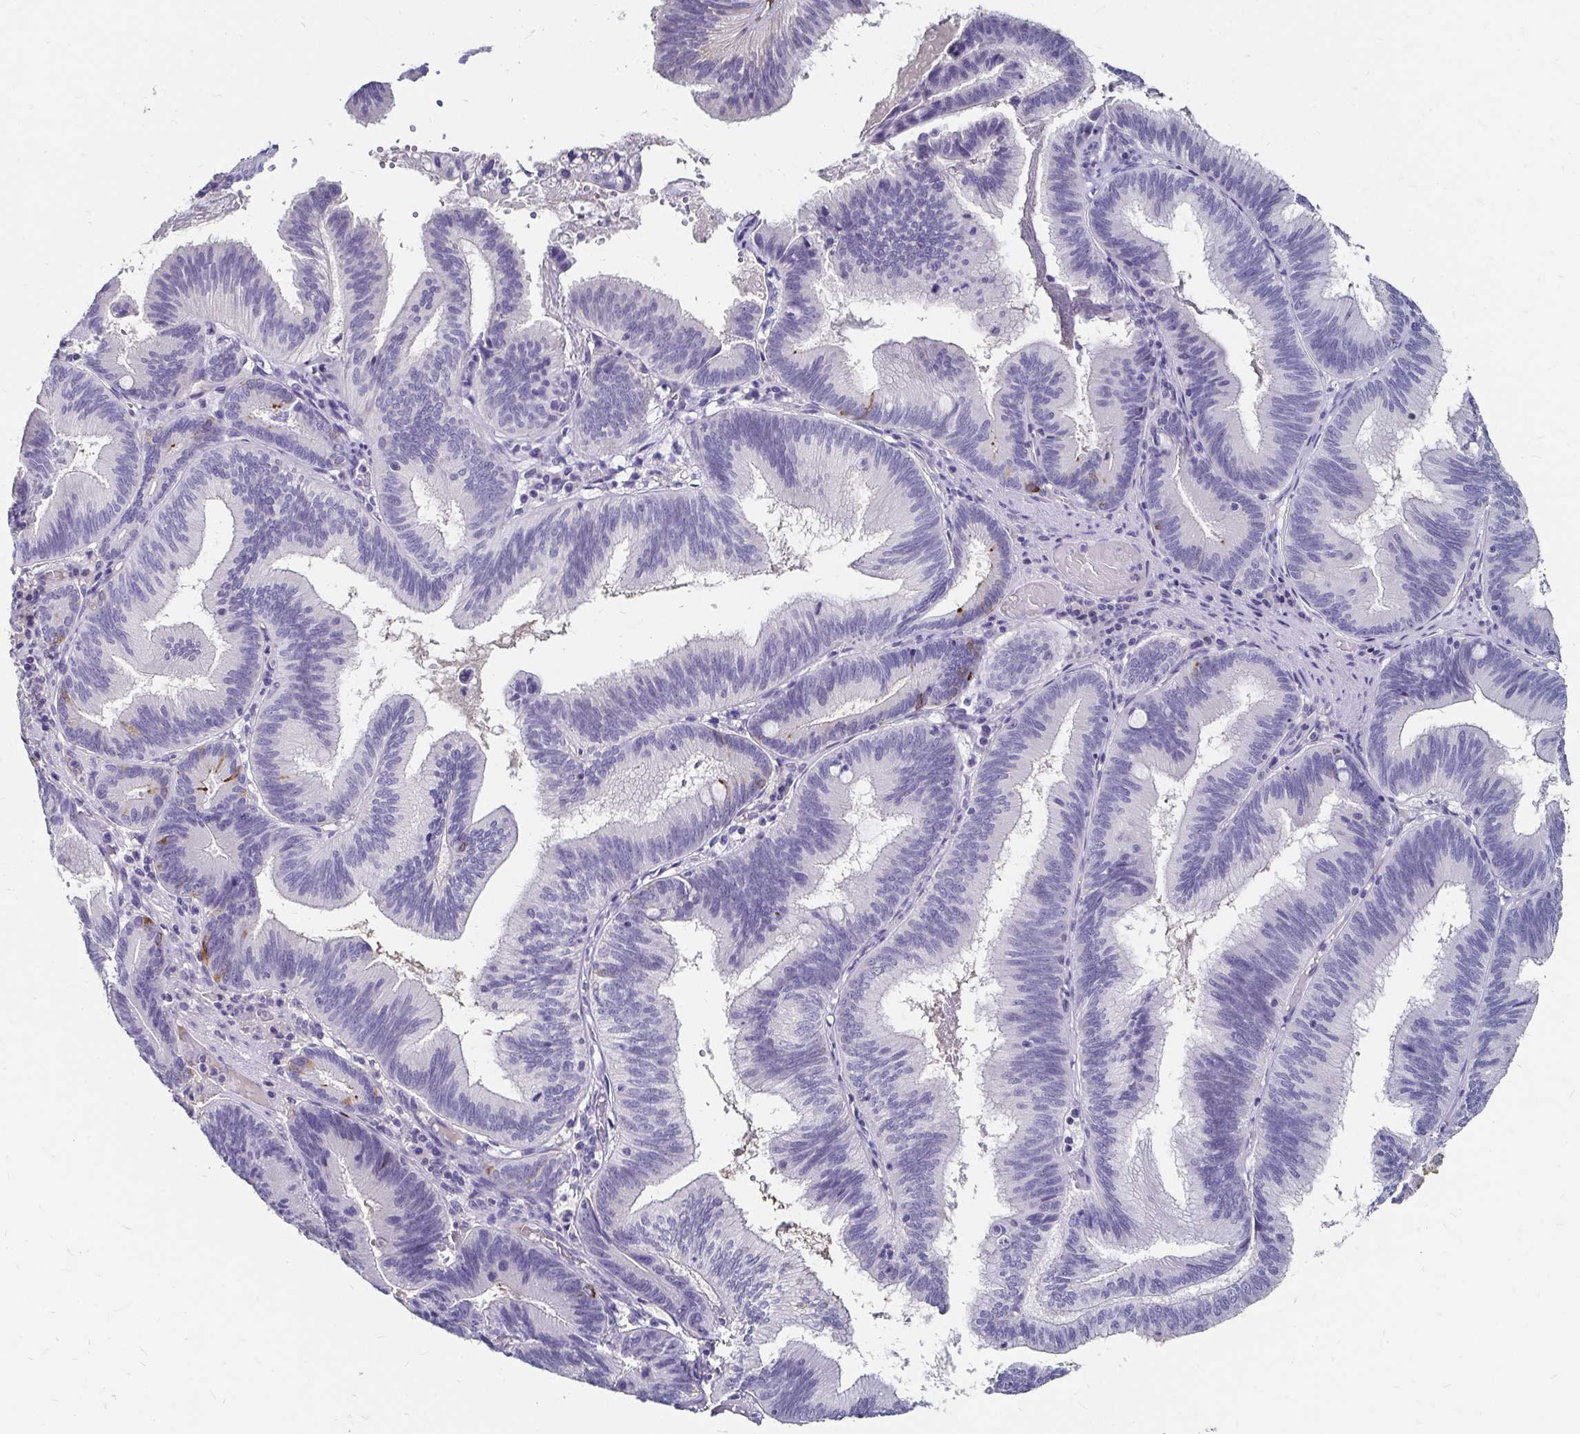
{"staining": {"intensity": "negative", "quantity": "none", "location": "none"}, "tissue": "pancreatic cancer", "cell_type": "Tumor cells", "image_type": "cancer", "snomed": [{"axis": "morphology", "description": "Adenocarcinoma, NOS"}, {"axis": "topography", "description": "Pancreas"}], "caption": "The IHC photomicrograph has no significant expression in tumor cells of pancreatic adenocarcinoma tissue.", "gene": "SCG3", "patient": {"sex": "male", "age": 82}}